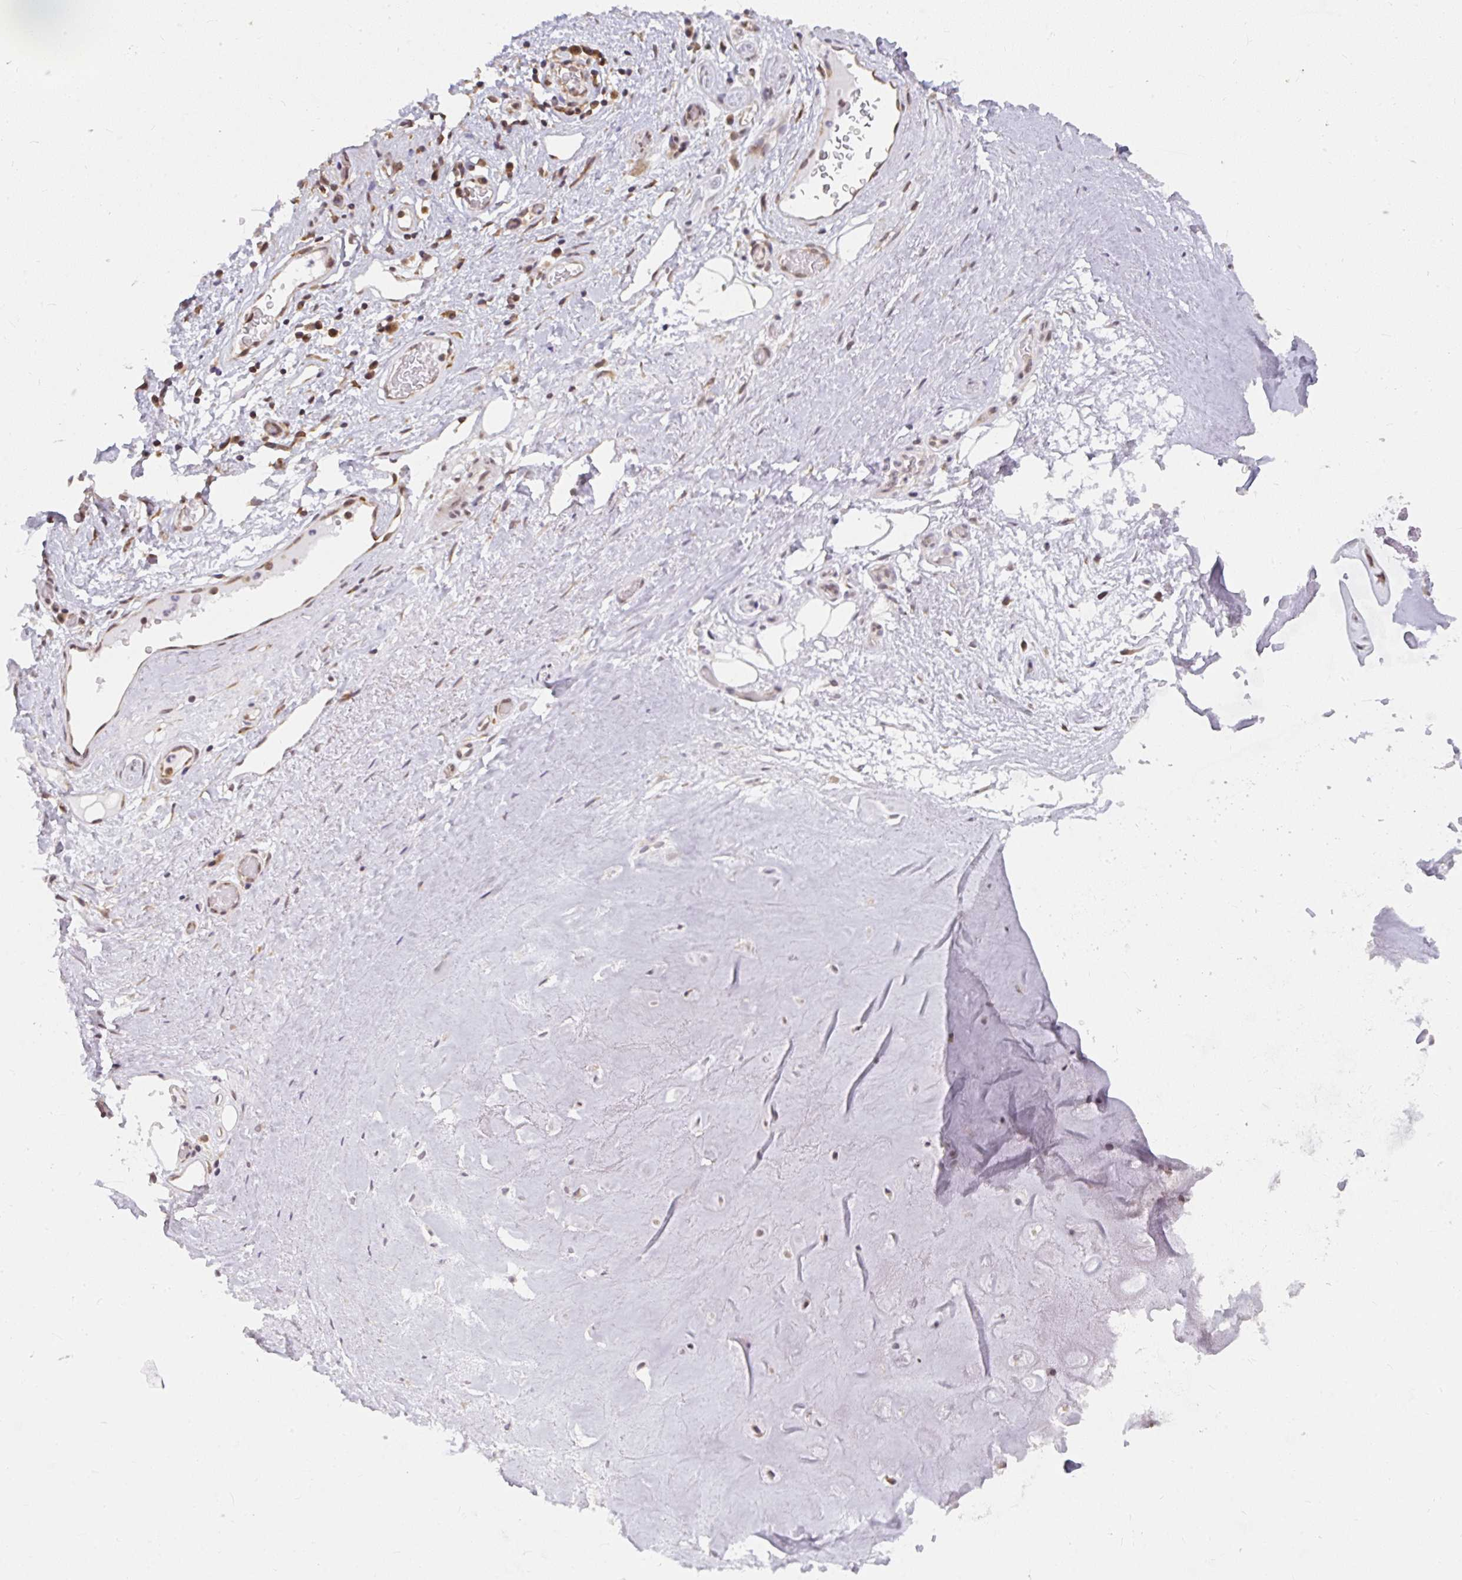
{"staining": {"intensity": "negative", "quantity": "none", "location": "none"}, "tissue": "adipose tissue", "cell_type": "Adipocytes", "image_type": "normal", "snomed": [{"axis": "morphology", "description": "Normal tissue, NOS"}, {"axis": "topography", "description": "Lymph node"}, {"axis": "topography", "description": "Cartilage tissue"}, {"axis": "topography", "description": "Nasopharynx"}], "caption": "DAB immunohistochemical staining of unremarkable adipose tissue demonstrates no significant positivity in adipocytes.", "gene": "SYNCRIP", "patient": {"sex": "male", "age": 63}}